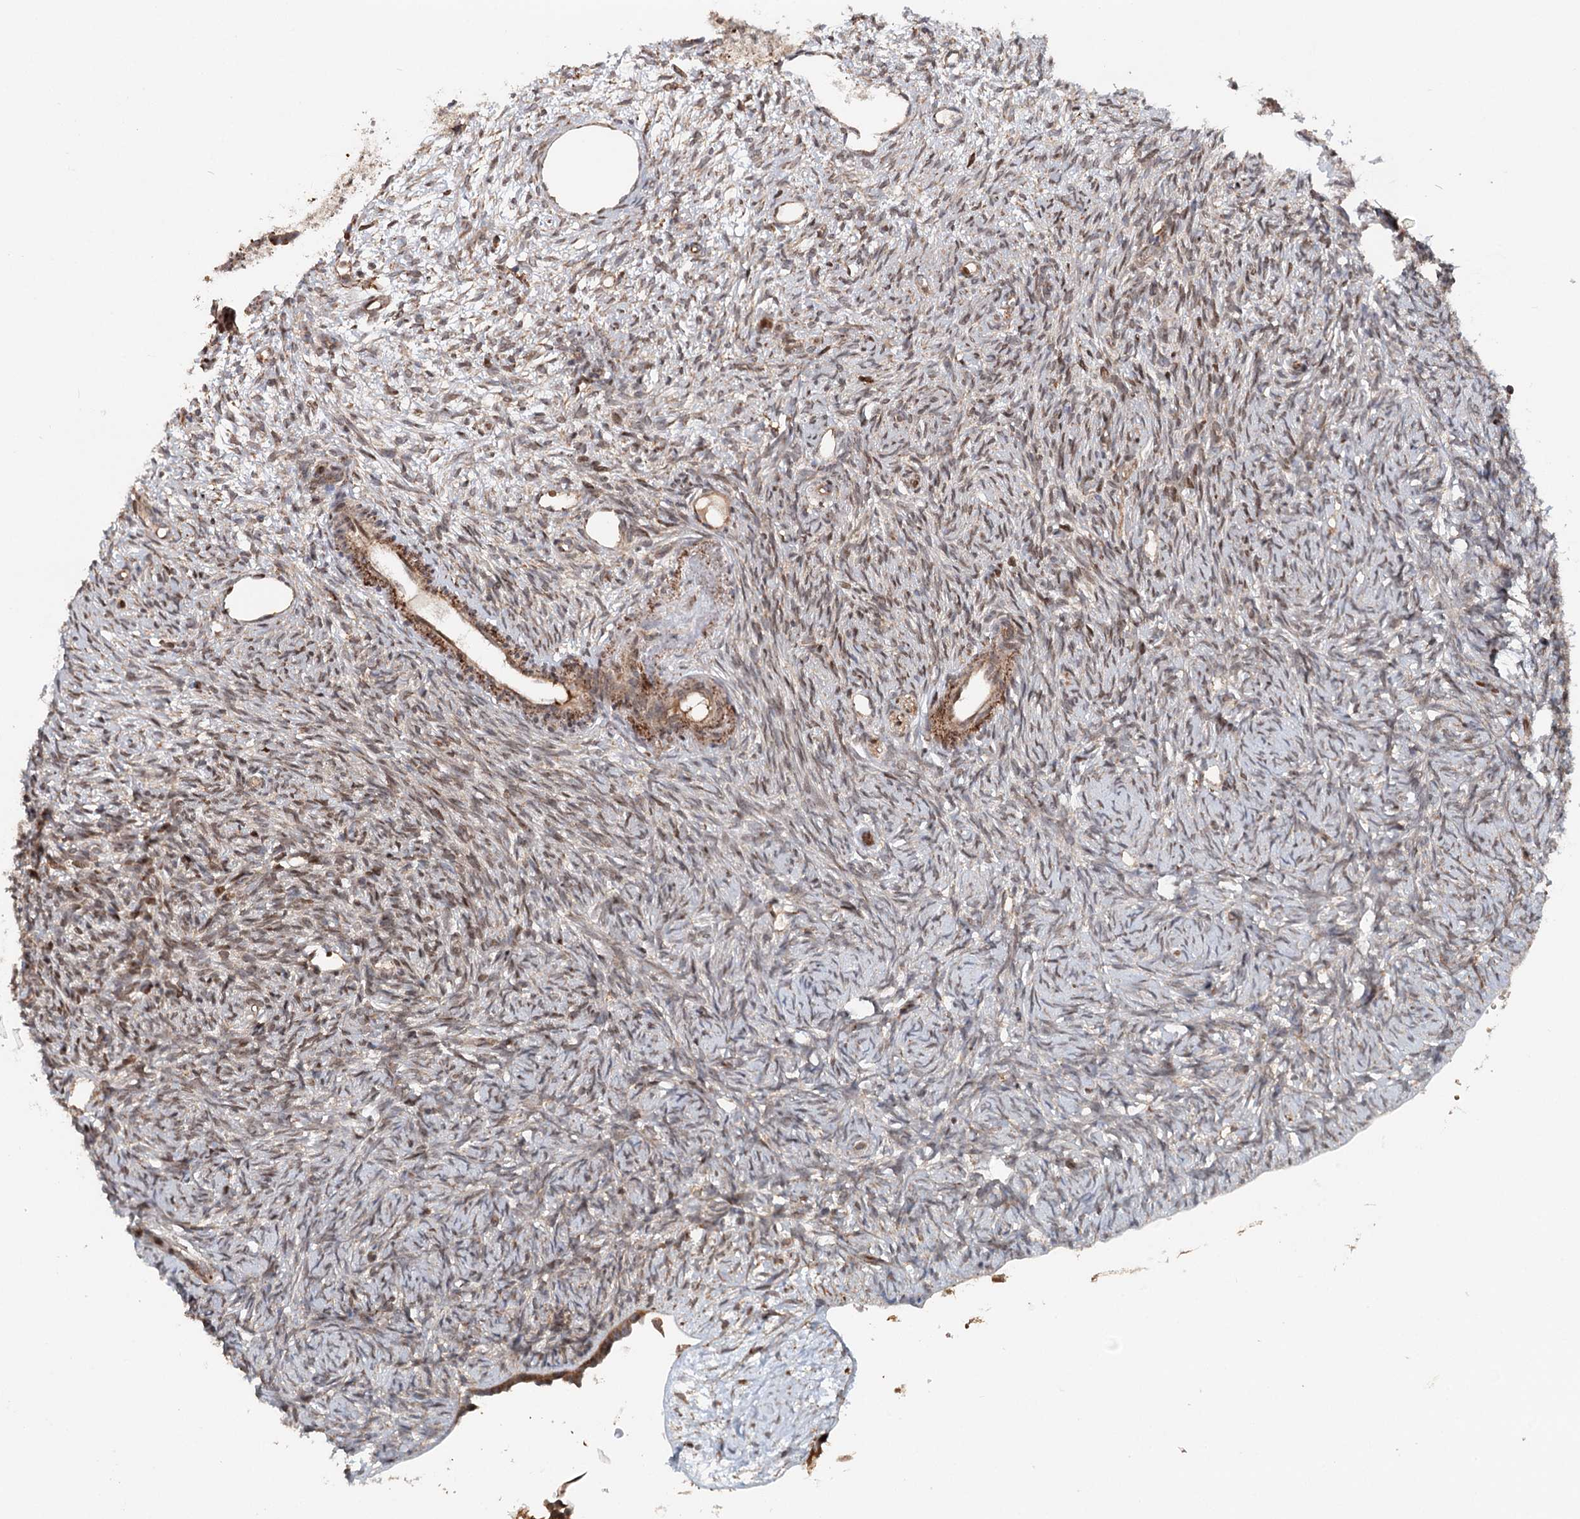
{"staining": {"intensity": "moderate", "quantity": "25%-75%", "location": "cytoplasmic/membranous,nuclear"}, "tissue": "ovary", "cell_type": "Ovarian stroma cells", "image_type": "normal", "snomed": [{"axis": "morphology", "description": "Normal tissue, NOS"}, {"axis": "topography", "description": "Ovary"}], "caption": "A medium amount of moderate cytoplasmic/membranous,nuclear expression is present in about 25%-75% of ovarian stroma cells in benign ovary. The staining was performed using DAB (3,3'-diaminobenzidine), with brown indicating positive protein expression. Nuclei are stained blue with hematoxylin.", "gene": "RNF111", "patient": {"sex": "female", "age": 51}}